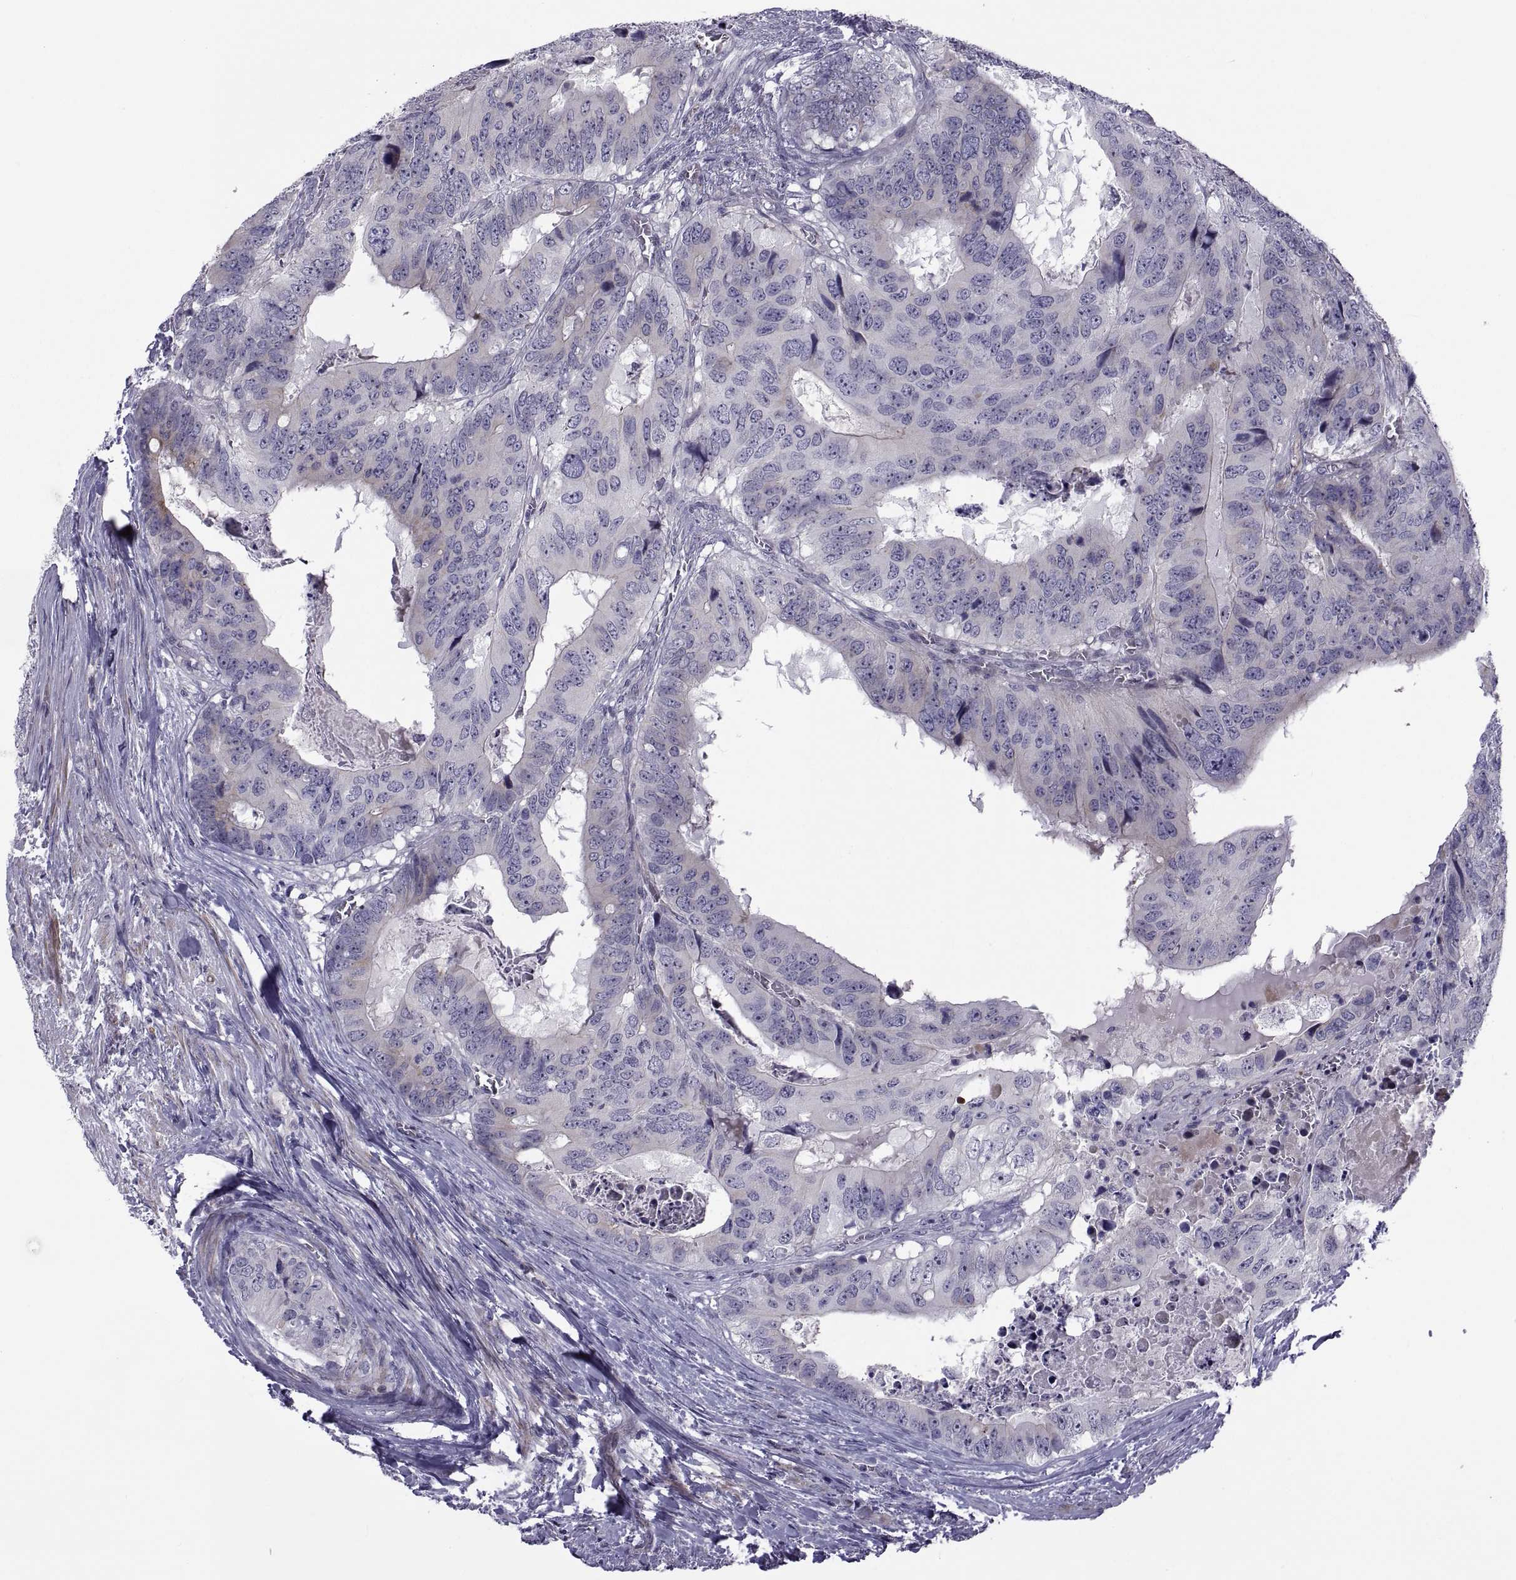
{"staining": {"intensity": "moderate", "quantity": "<25%", "location": "cytoplasmic/membranous"}, "tissue": "colorectal cancer", "cell_type": "Tumor cells", "image_type": "cancer", "snomed": [{"axis": "morphology", "description": "Adenocarcinoma, NOS"}, {"axis": "topography", "description": "Colon"}], "caption": "Human adenocarcinoma (colorectal) stained for a protein (brown) reveals moderate cytoplasmic/membranous positive positivity in approximately <25% of tumor cells.", "gene": "TMEM158", "patient": {"sex": "male", "age": 79}}